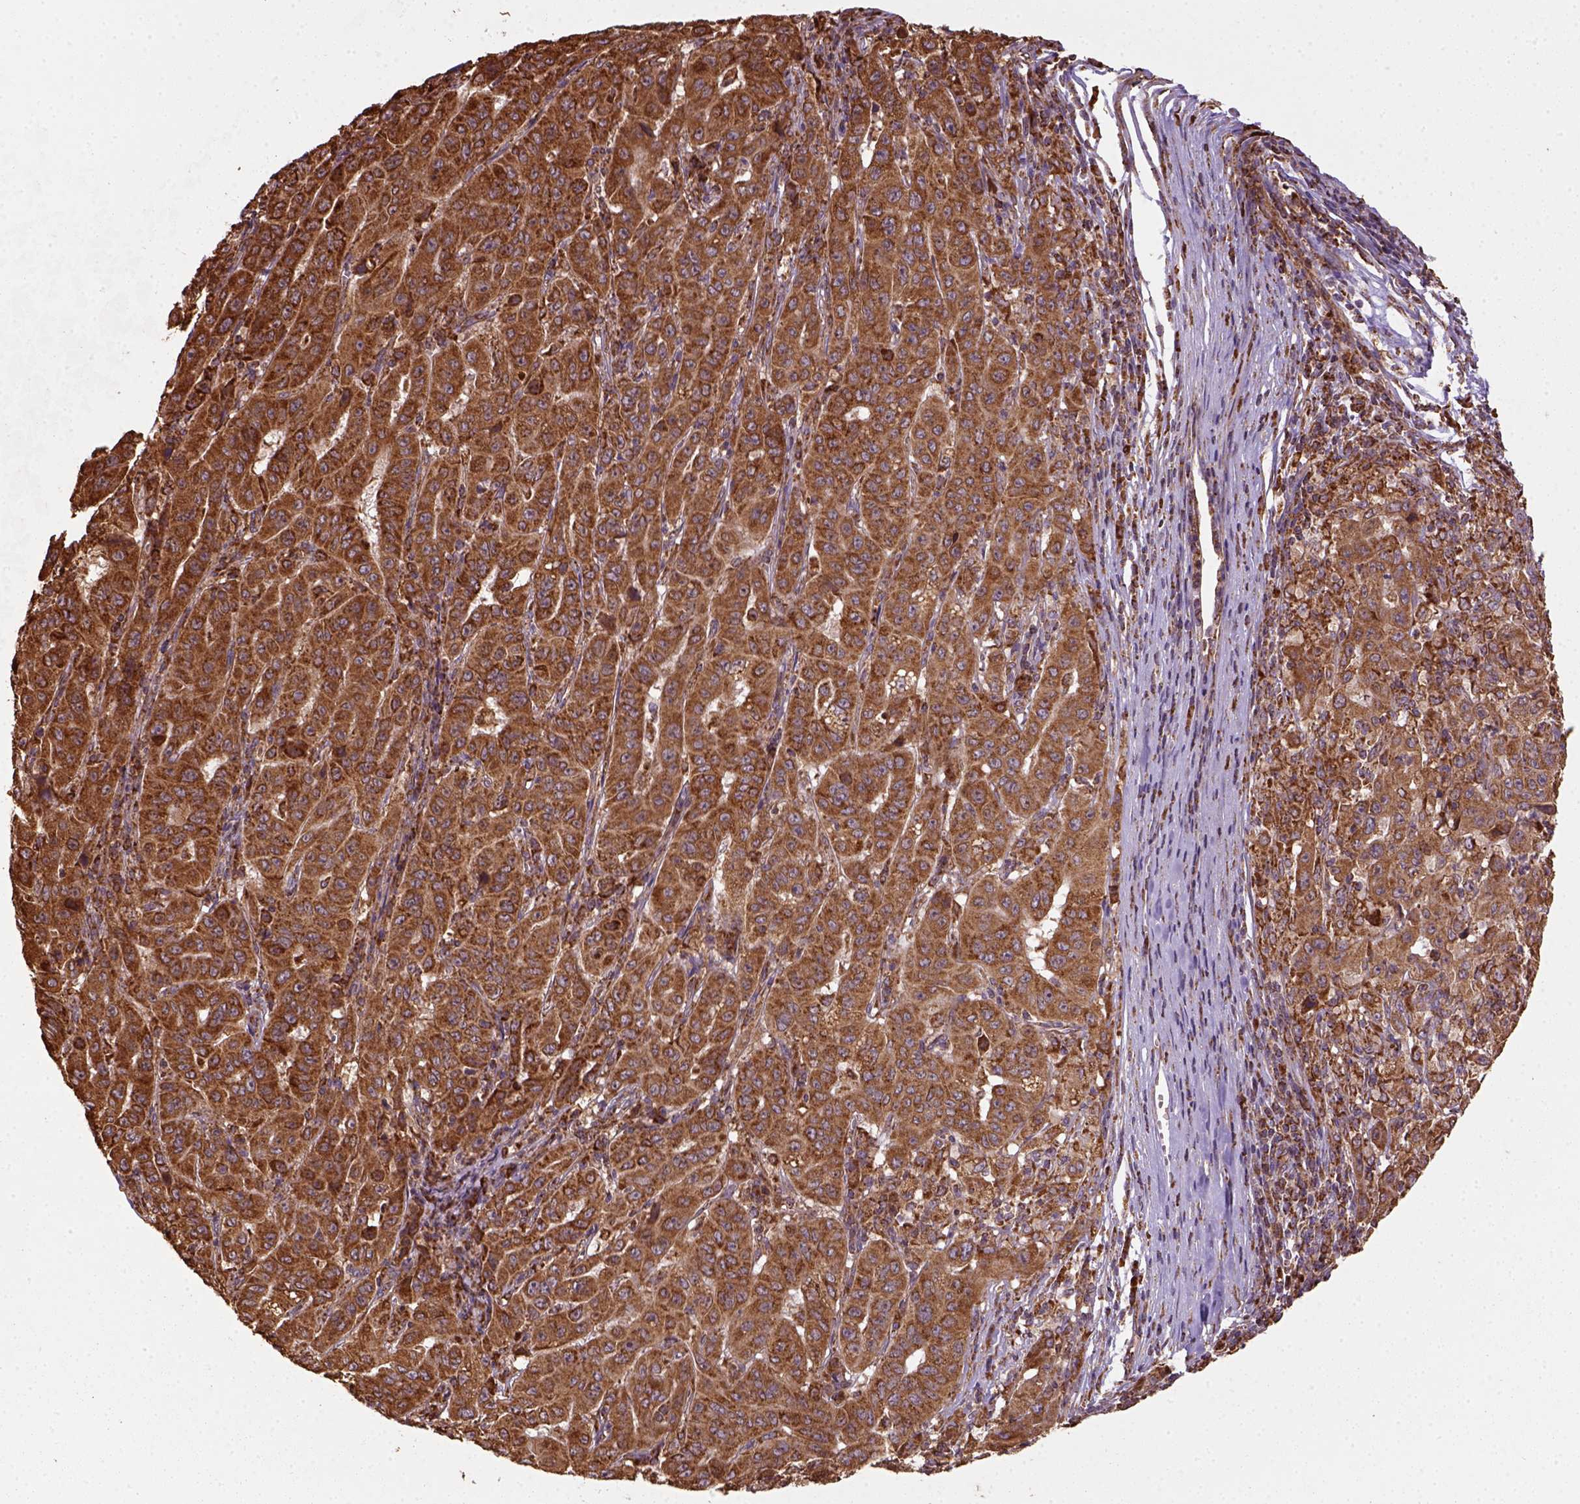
{"staining": {"intensity": "strong", "quantity": ">75%", "location": "cytoplasmic/membranous"}, "tissue": "pancreatic cancer", "cell_type": "Tumor cells", "image_type": "cancer", "snomed": [{"axis": "morphology", "description": "Adenocarcinoma, NOS"}, {"axis": "topography", "description": "Pancreas"}], "caption": "Immunohistochemical staining of human pancreatic adenocarcinoma exhibits strong cytoplasmic/membranous protein expression in about >75% of tumor cells.", "gene": "MAPK8IP3", "patient": {"sex": "male", "age": 63}}